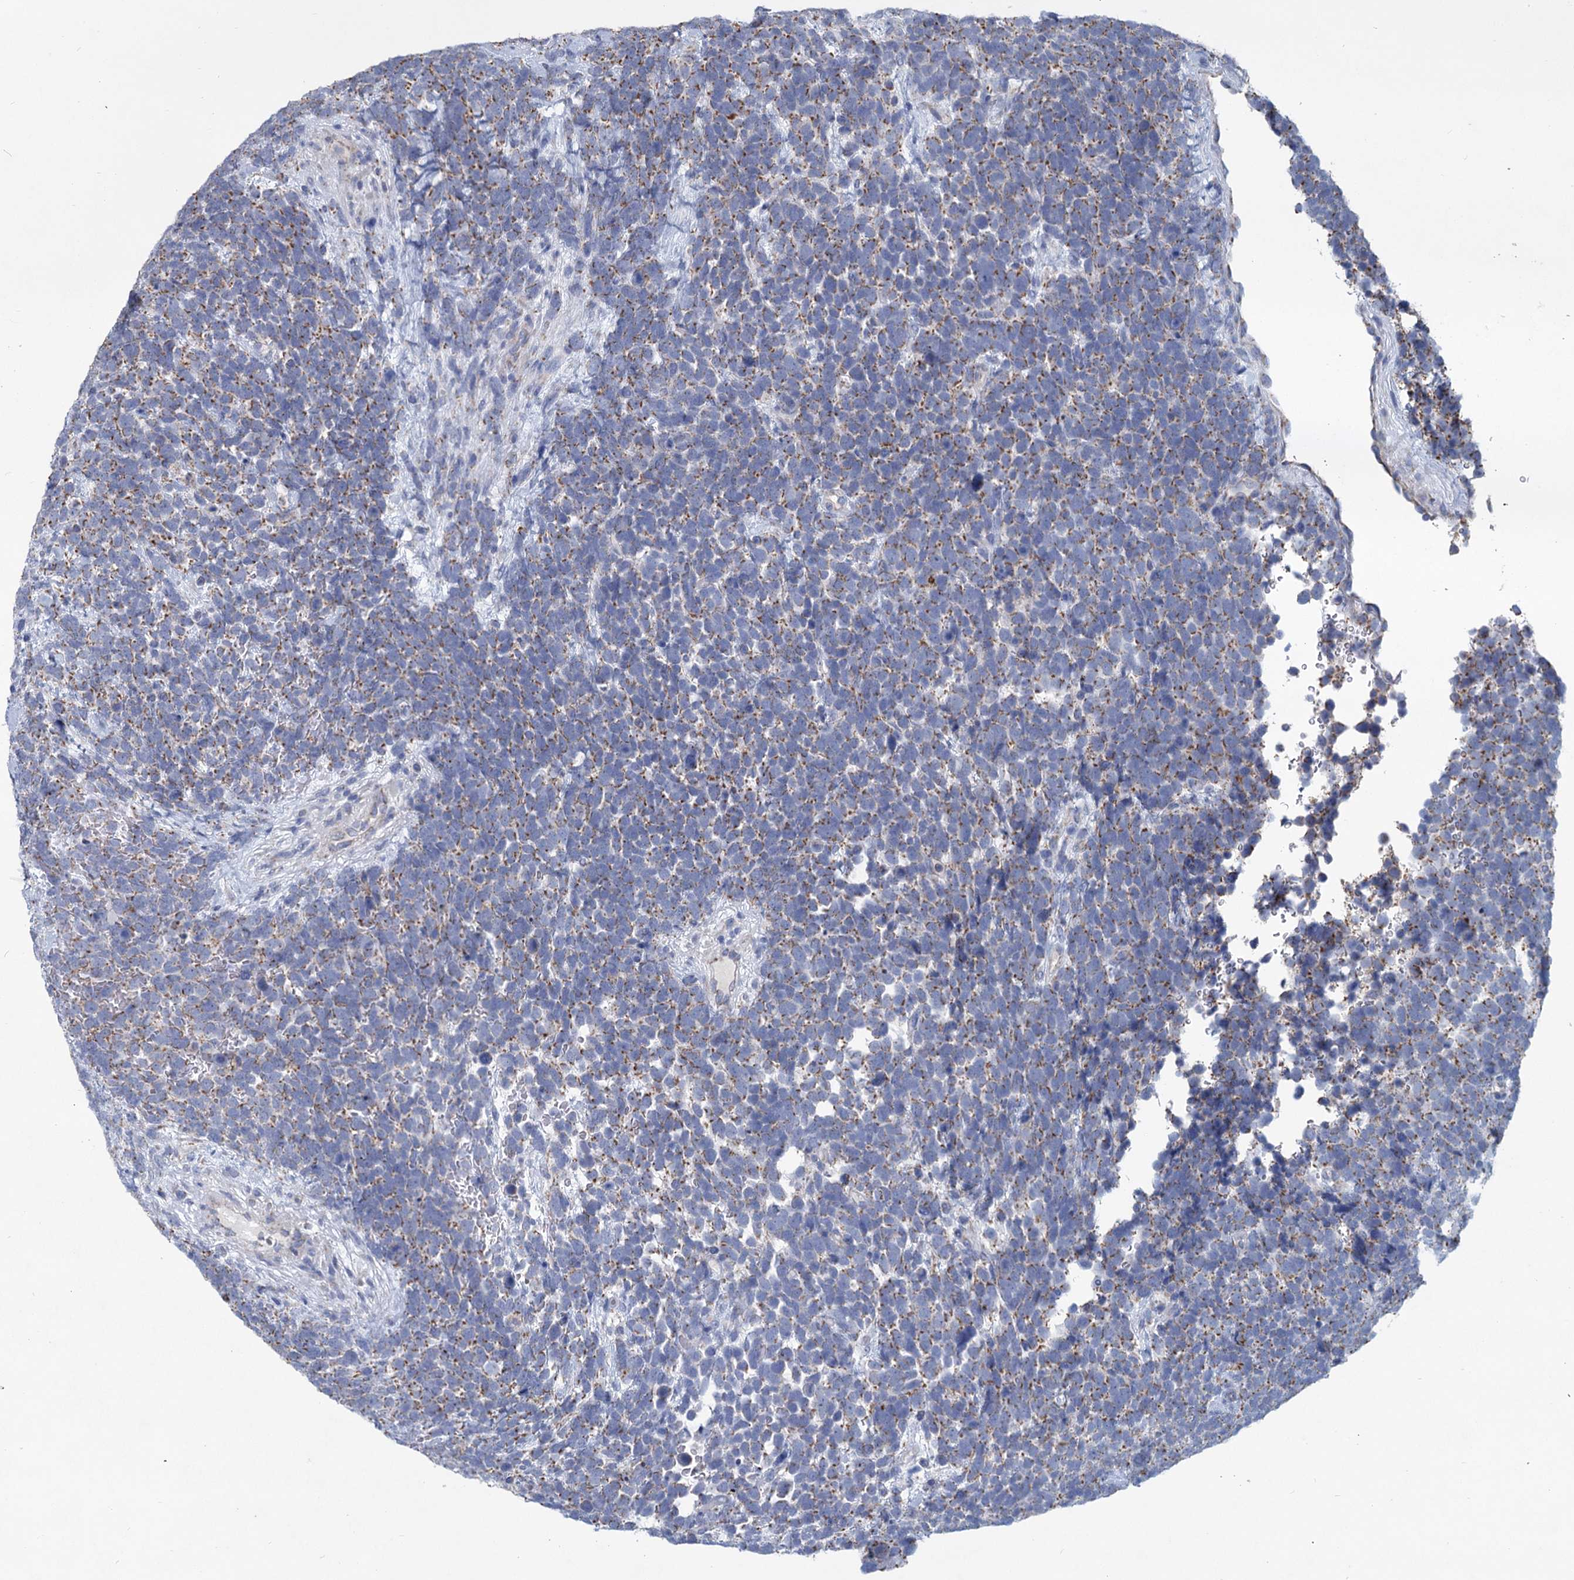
{"staining": {"intensity": "moderate", "quantity": "25%-75%", "location": "cytoplasmic/membranous"}, "tissue": "urothelial cancer", "cell_type": "Tumor cells", "image_type": "cancer", "snomed": [{"axis": "morphology", "description": "Urothelial carcinoma, High grade"}, {"axis": "topography", "description": "Urinary bladder"}], "caption": "Urothelial cancer was stained to show a protein in brown. There is medium levels of moderate cytoplasmic/membranous positivity in about 25%-75% of tumor cells. (Stains: DAB in brown, nuclei in blue, Microscopy: brightfield microscopy at high magnification).", "gene": "NDUFC2", "patient": {"sex": "female", "age": 82}}